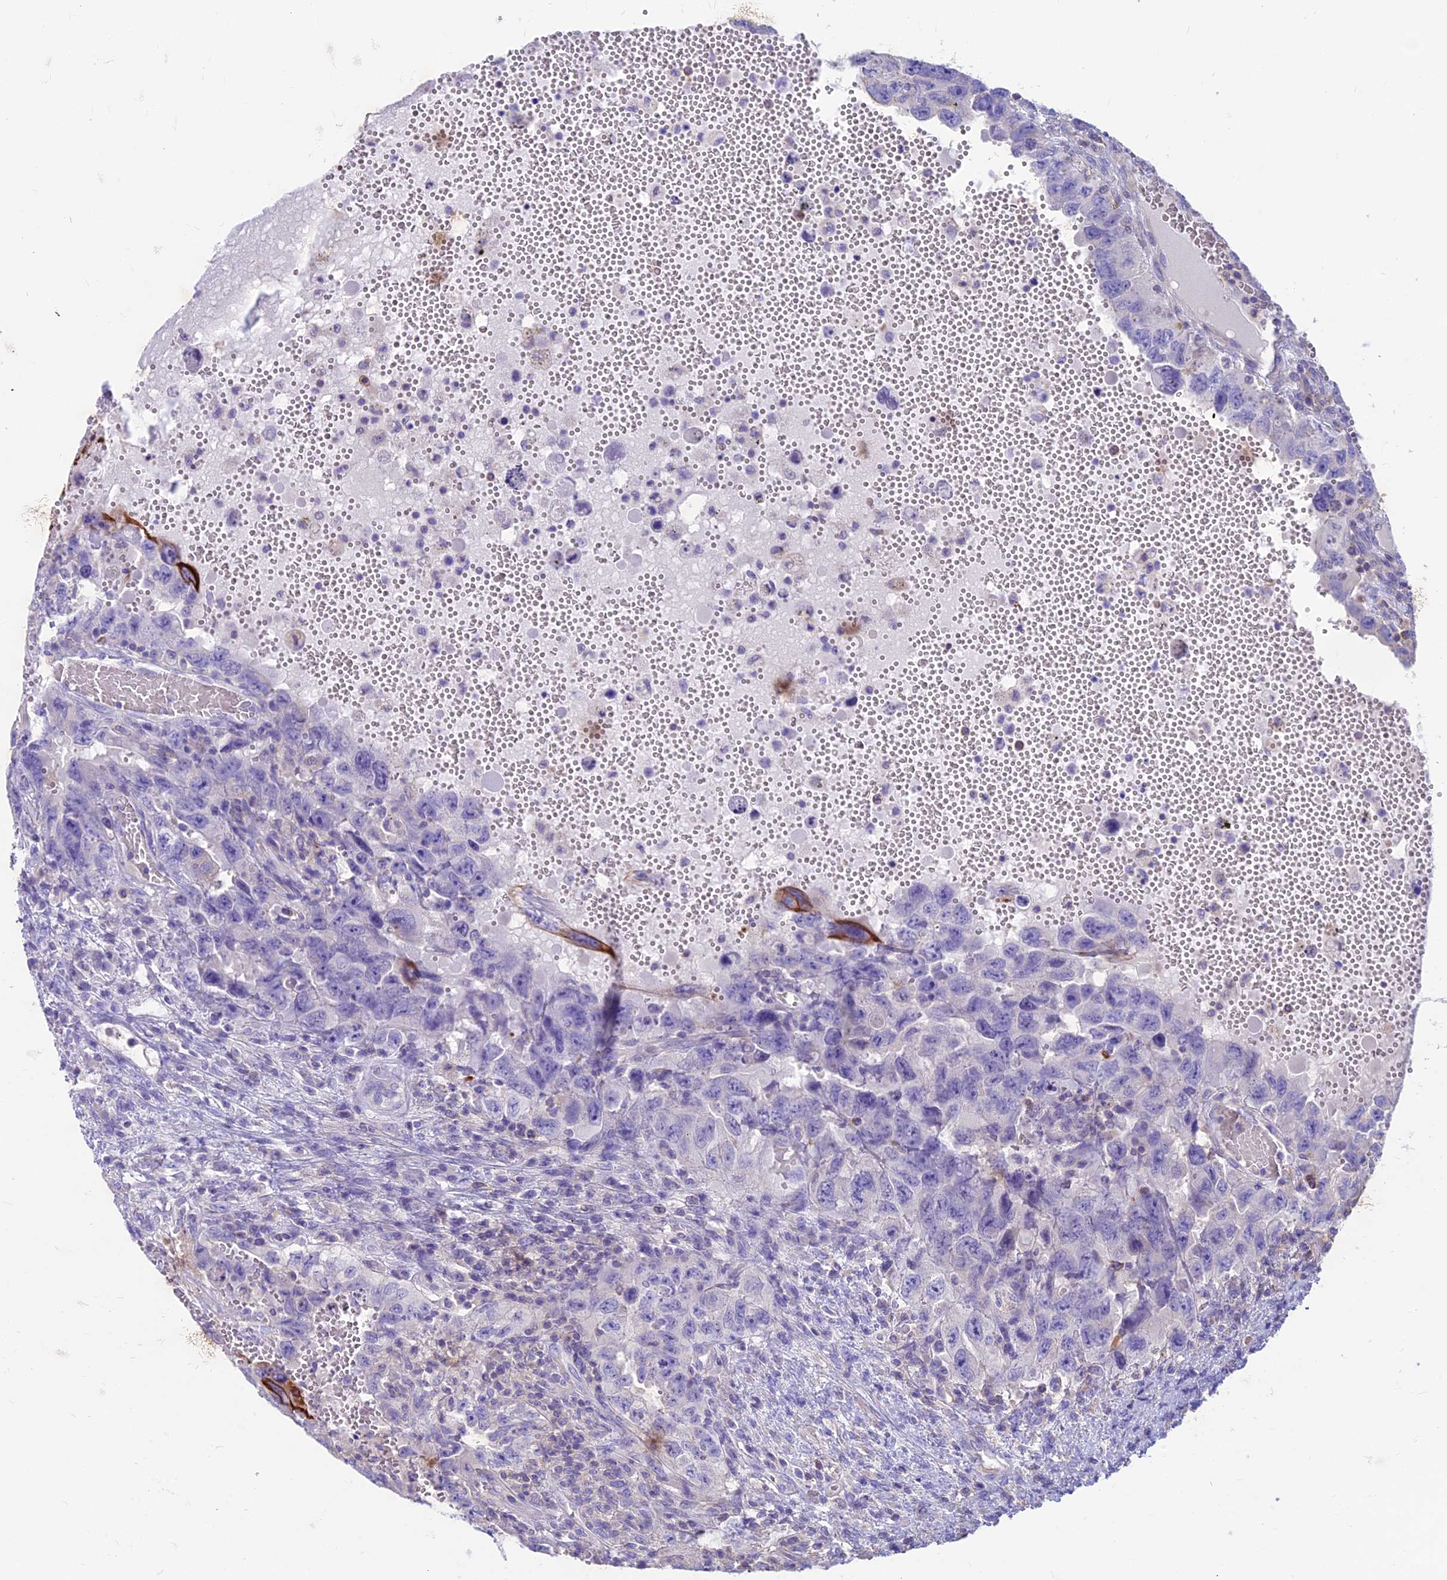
{"staining": {"intensity": "strong", "quantity": "<25%", "location": "cytoplasmic/membranous"}, "tissue": "testis cancer", "cell_type": "Tumor cells", "image_type": "cancer", "snomed": [{"axis": "morphology", "description": "Carcinoma, Embryonal, NOS"}, {"axis": "topography", "description": "Testis"}], "caption": "Testis cancer stained with DAB immunohistochemistry (IHC) reveals medium levels of strong cytoplasmic/membranous positivity in about <25% of tumor cells. The protein of interest is stained brown, and the nuclei are stained in blue (DAB (3,3'-diaminobenzidine) IHC with brightfield microscopy, high magnification).", "gene": "CDAN1", "patient": {"sex": "male", "age": 26}}